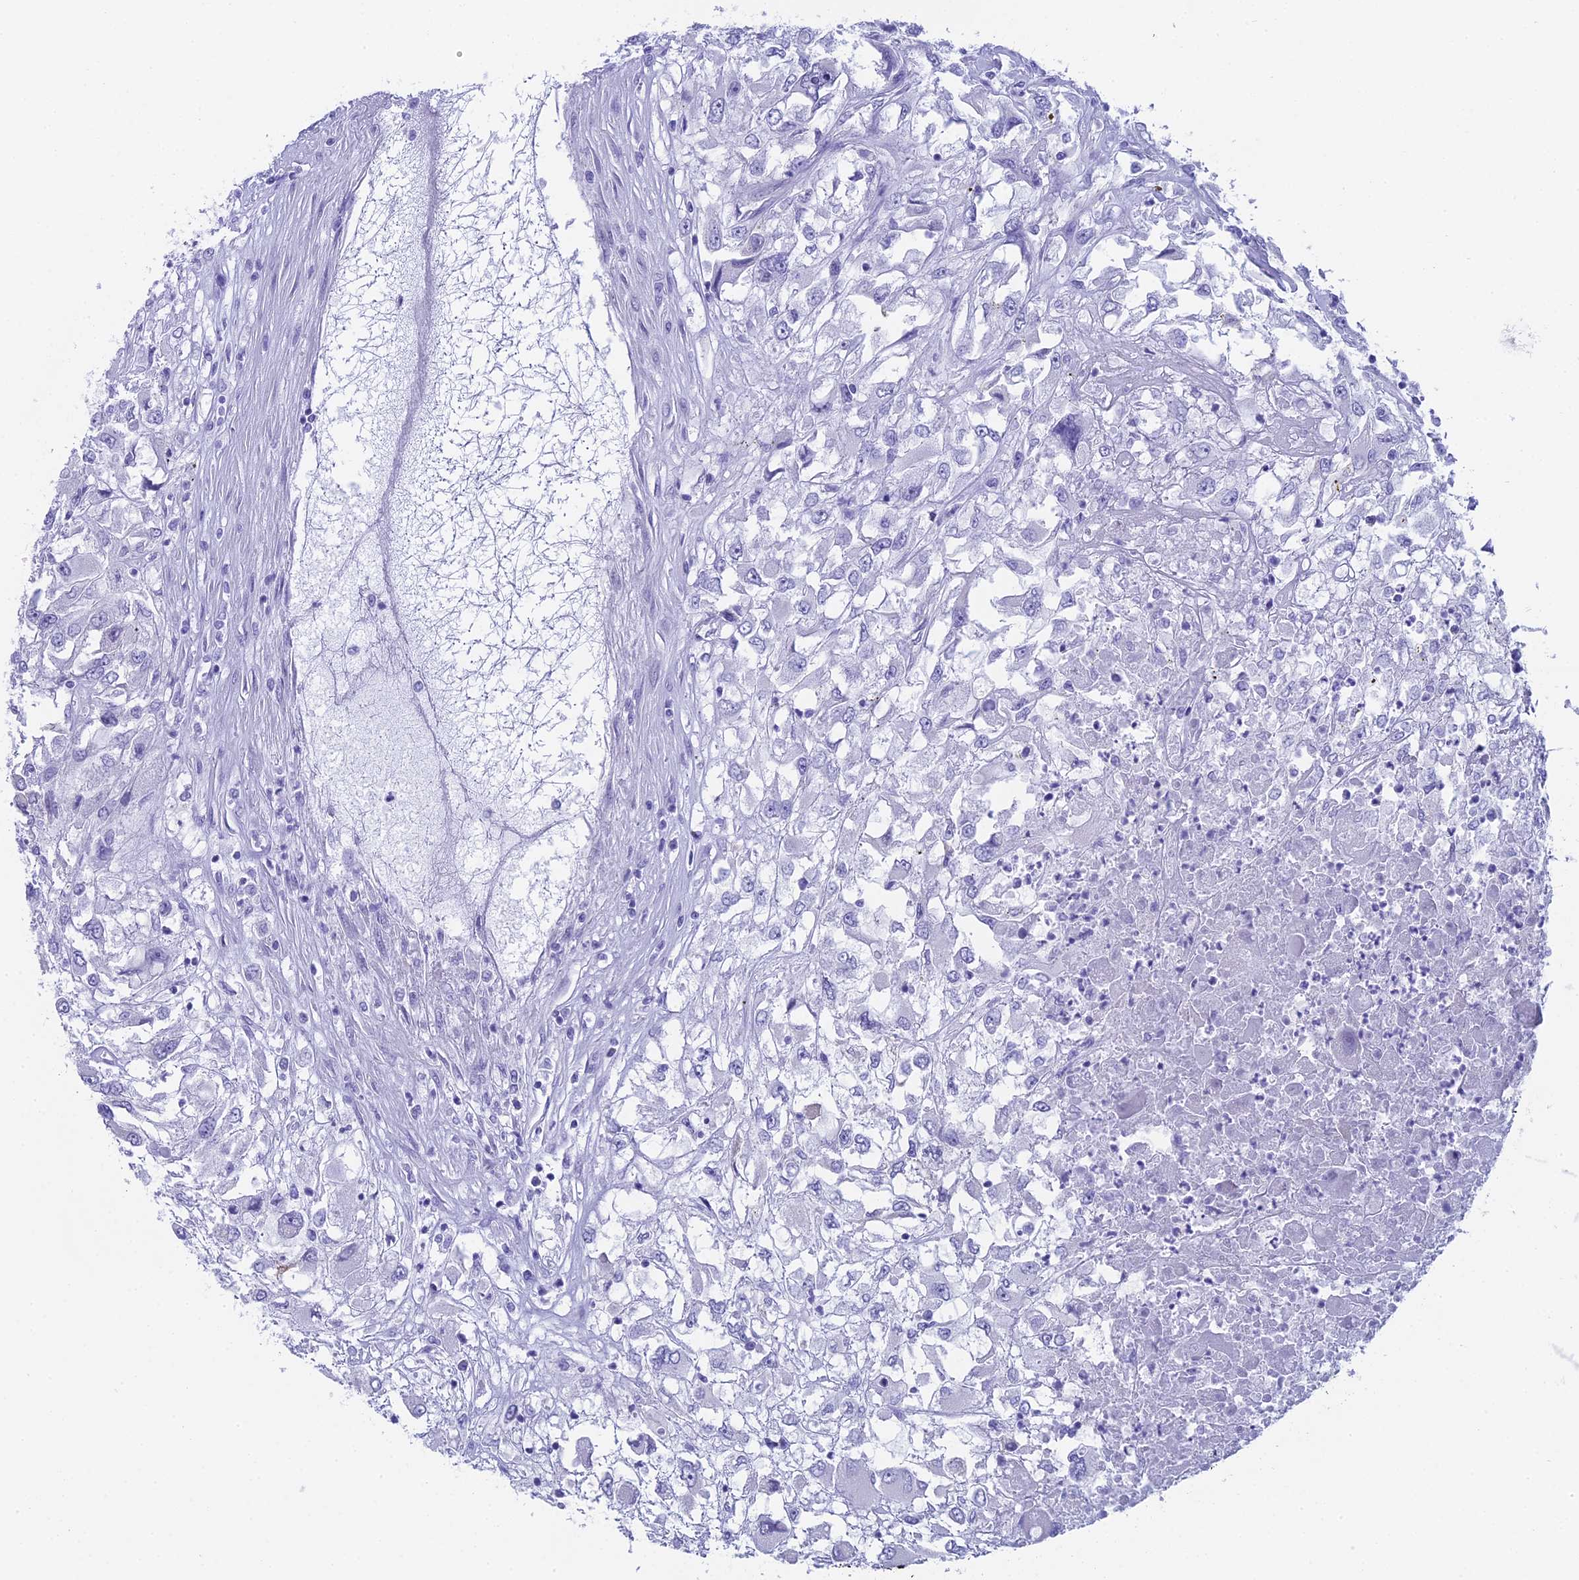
{"staining": {"intensity": "negative", "quantity": "none", "location": "none"}, "tissue": "renal cancer", "cell_type": "Tumor cells", "image_type": "cancer", "snomed": [{"axis": "morphology", "description": "Adenocarcinoma, NOS"}, {"axis": "topography", "description": "Kidney"}], "caption": "A photomicrograph of adenocarcinoma (renal) stained for a protein shows no brown staining in tumor cells. (Brightfield microscopy of DAB immunohistochemistry at high magnification).", "gene": "TACSTD2", "patient": {"sex": "female", "age": 52}}